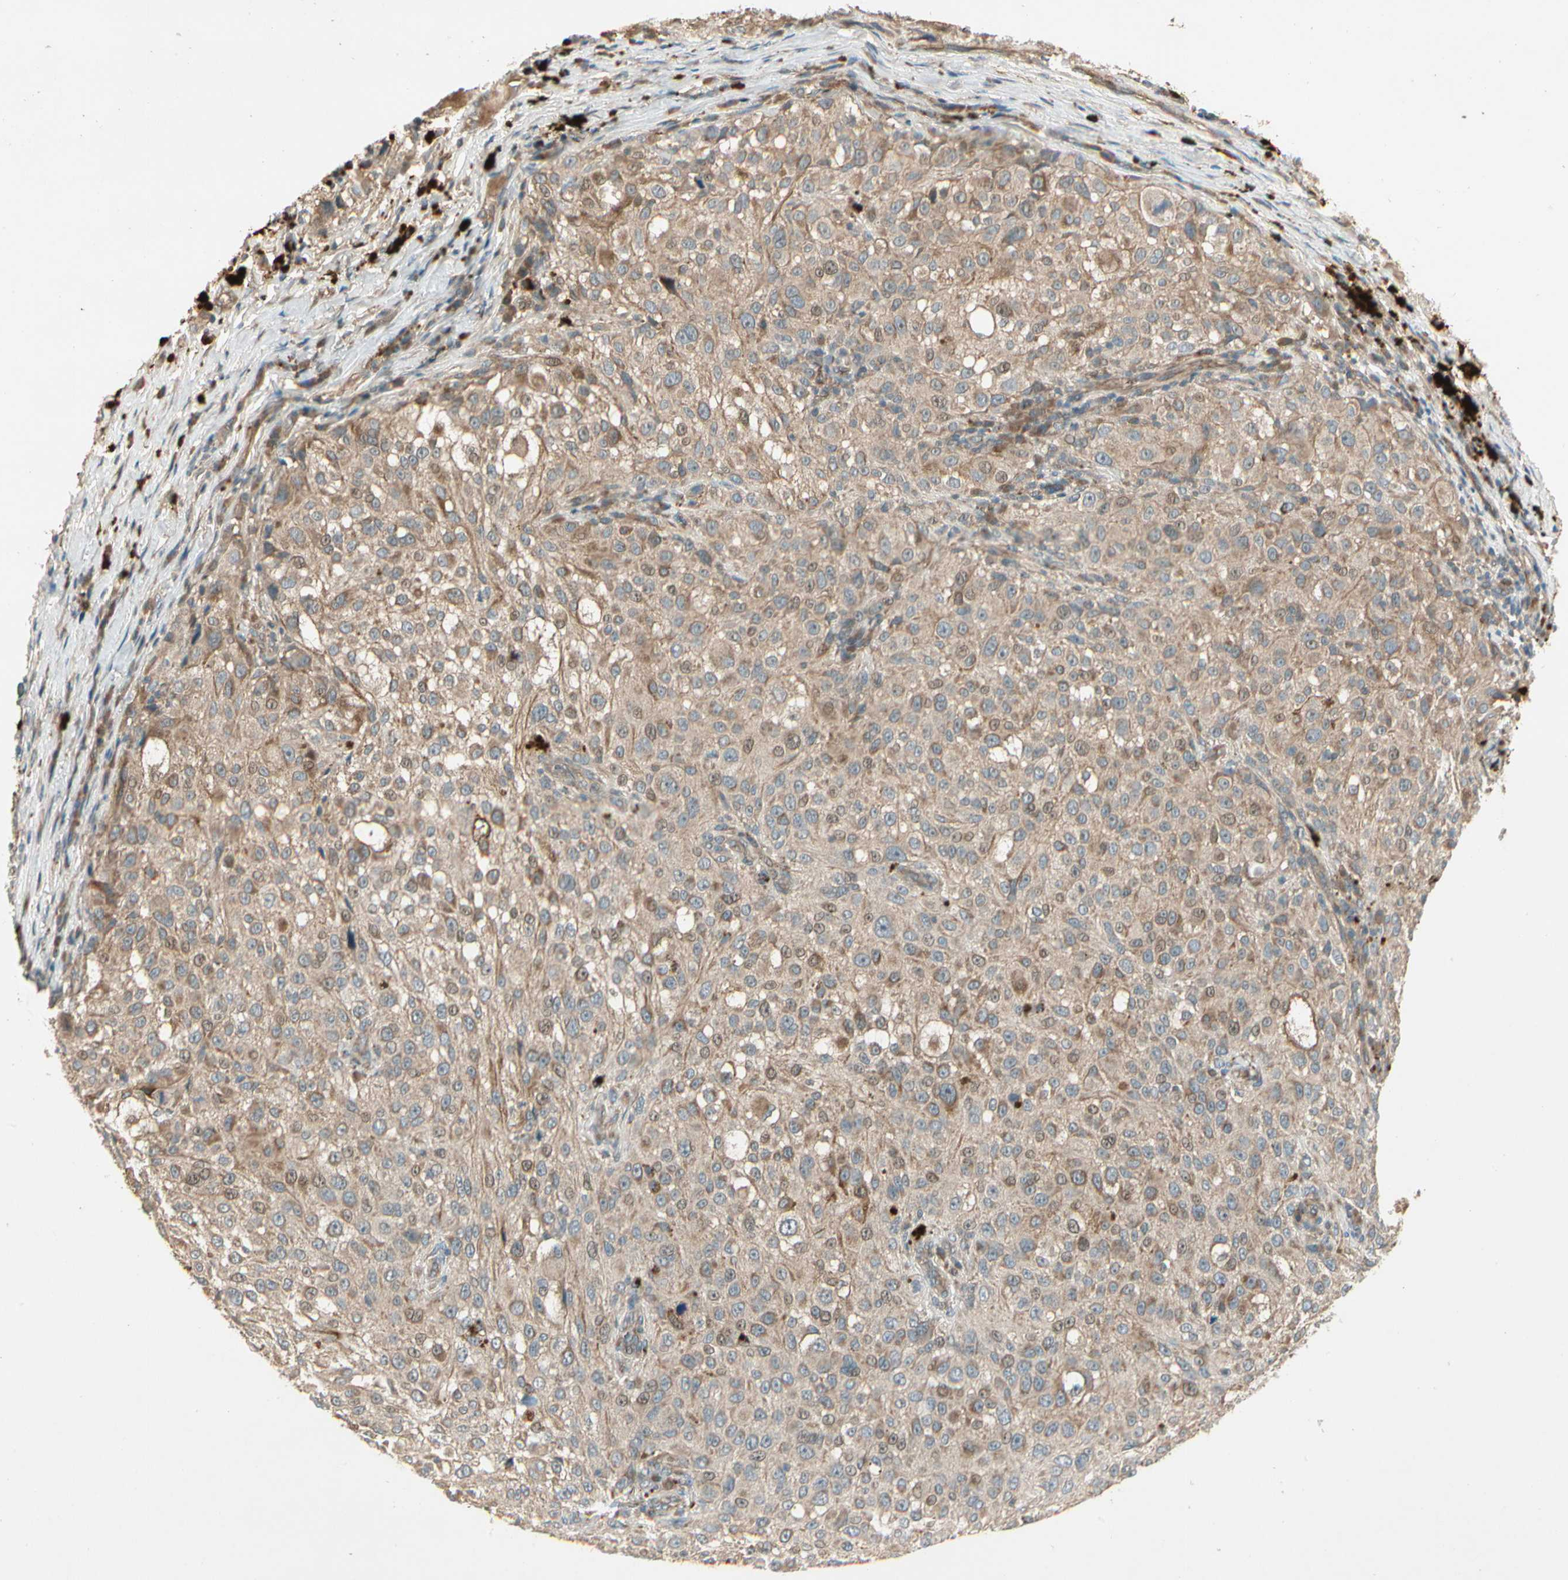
{"staining": {"intensity": "moderate", "quantity": ">75%", "location": "cytoplasmic/membranous"}, "tissue": "melanoma", "cell_type": "Tumor cells", "image_type": "cancer", "snomed": [{"axis": "morphology", "description": "Necrosis, NOS"}, {"axis": "morphology", "description": "Malignant melanoma, NOS"}, {"axis": "topography", "description": "Skin"}], "caption": "A medium amount of moderate cytoplasmic/membranous expression is identified in approximately >75% of tumor cells in melanoma tissue.", "gene": "ACVR1", "patient": {"sex": "female", "age": 87}}